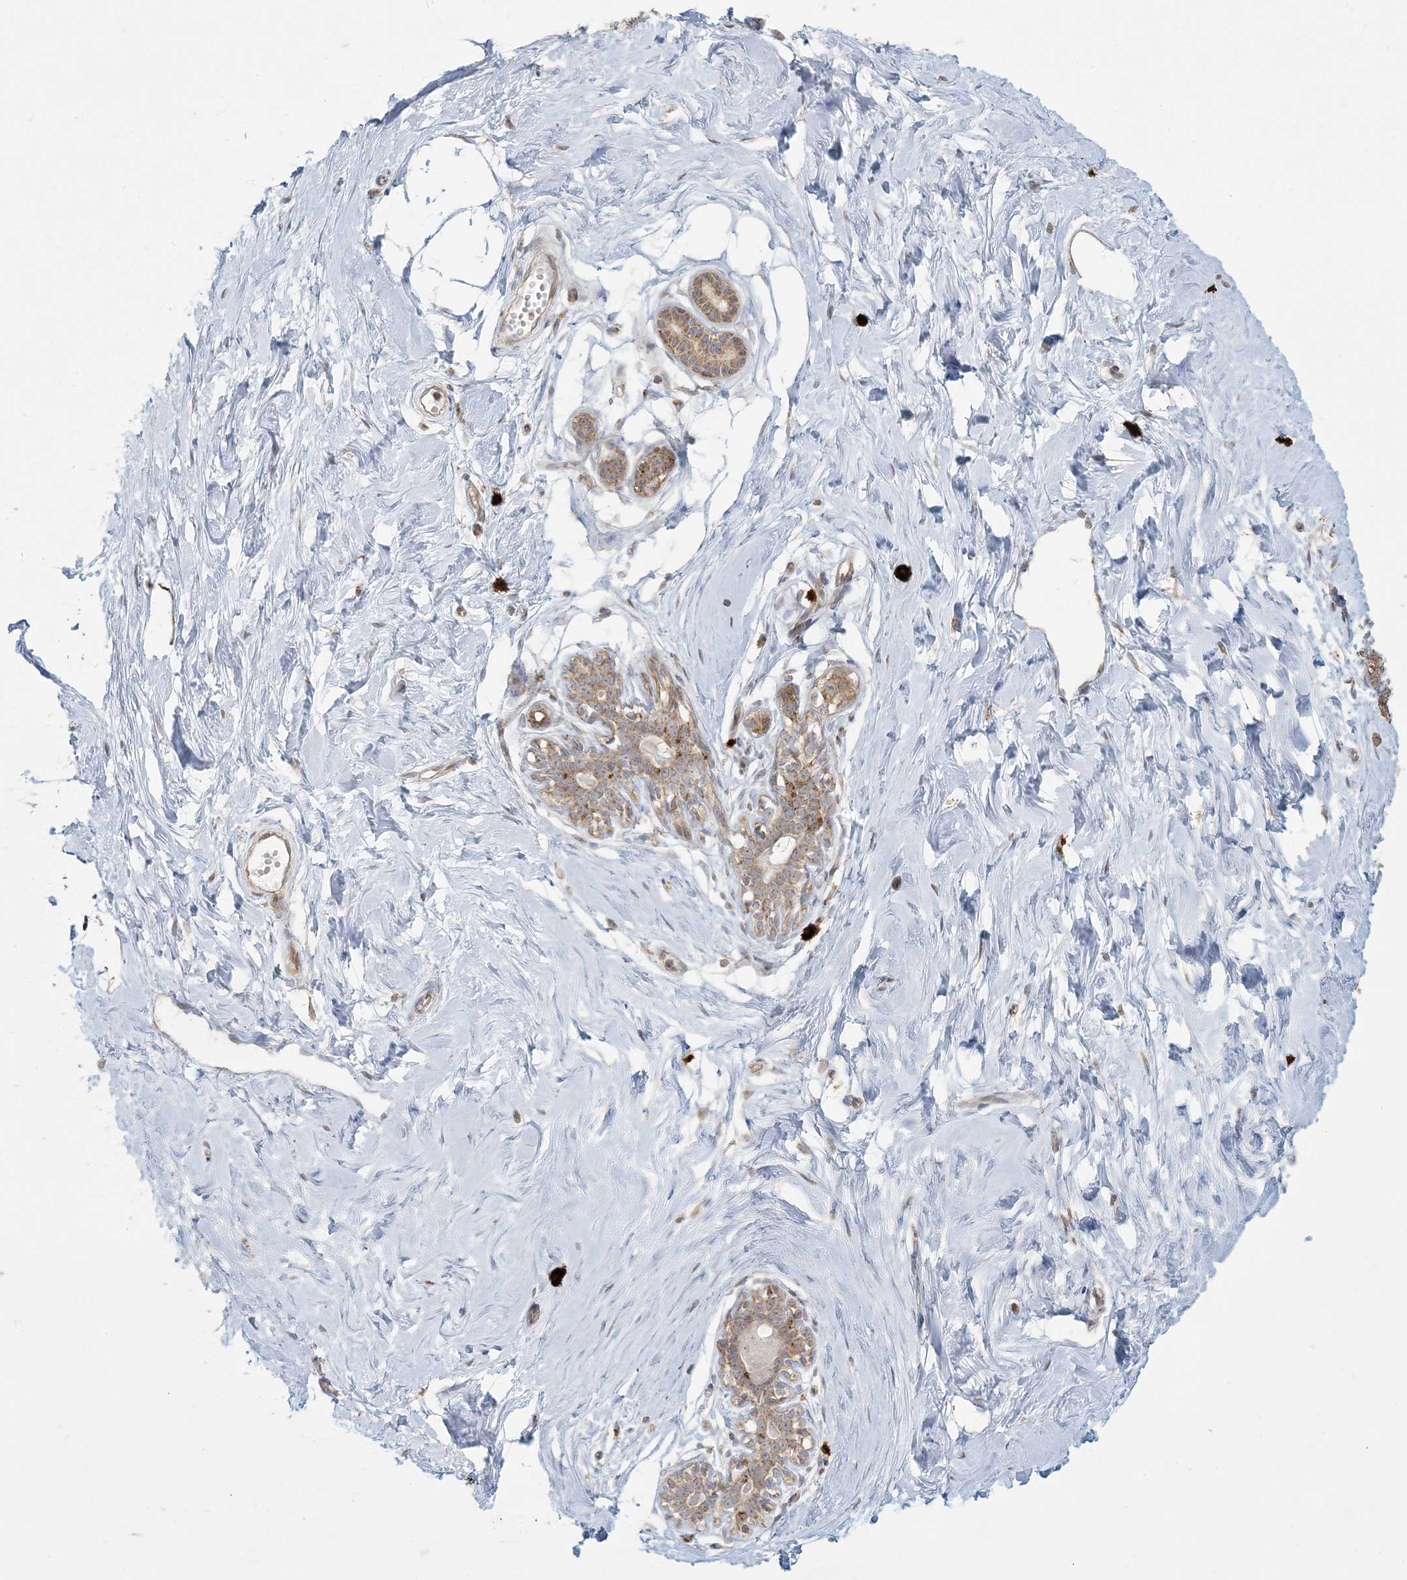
{"staining": {"intensity": "moderate", "quantity": ">75%", "location": "cytoplasmic/membranous"}, "tissue": "breast", "cell_type": "Adipocytes", "image_type": "normal", "snomed": [{"axis": "morphology", "description": "Normal tissue, NOS"}, {"axis": "morphology", "description": "Adenoma, NOS"}, {"axis": "topography", "description": "Breast"}], "caption": "Breast stained with a brown dye displays moderate cytoplasmic/membranous positive expression in approximately >75% of adipocytes.", "gene": "MCAT", "patient": {"sex": "female", "age": 23}}